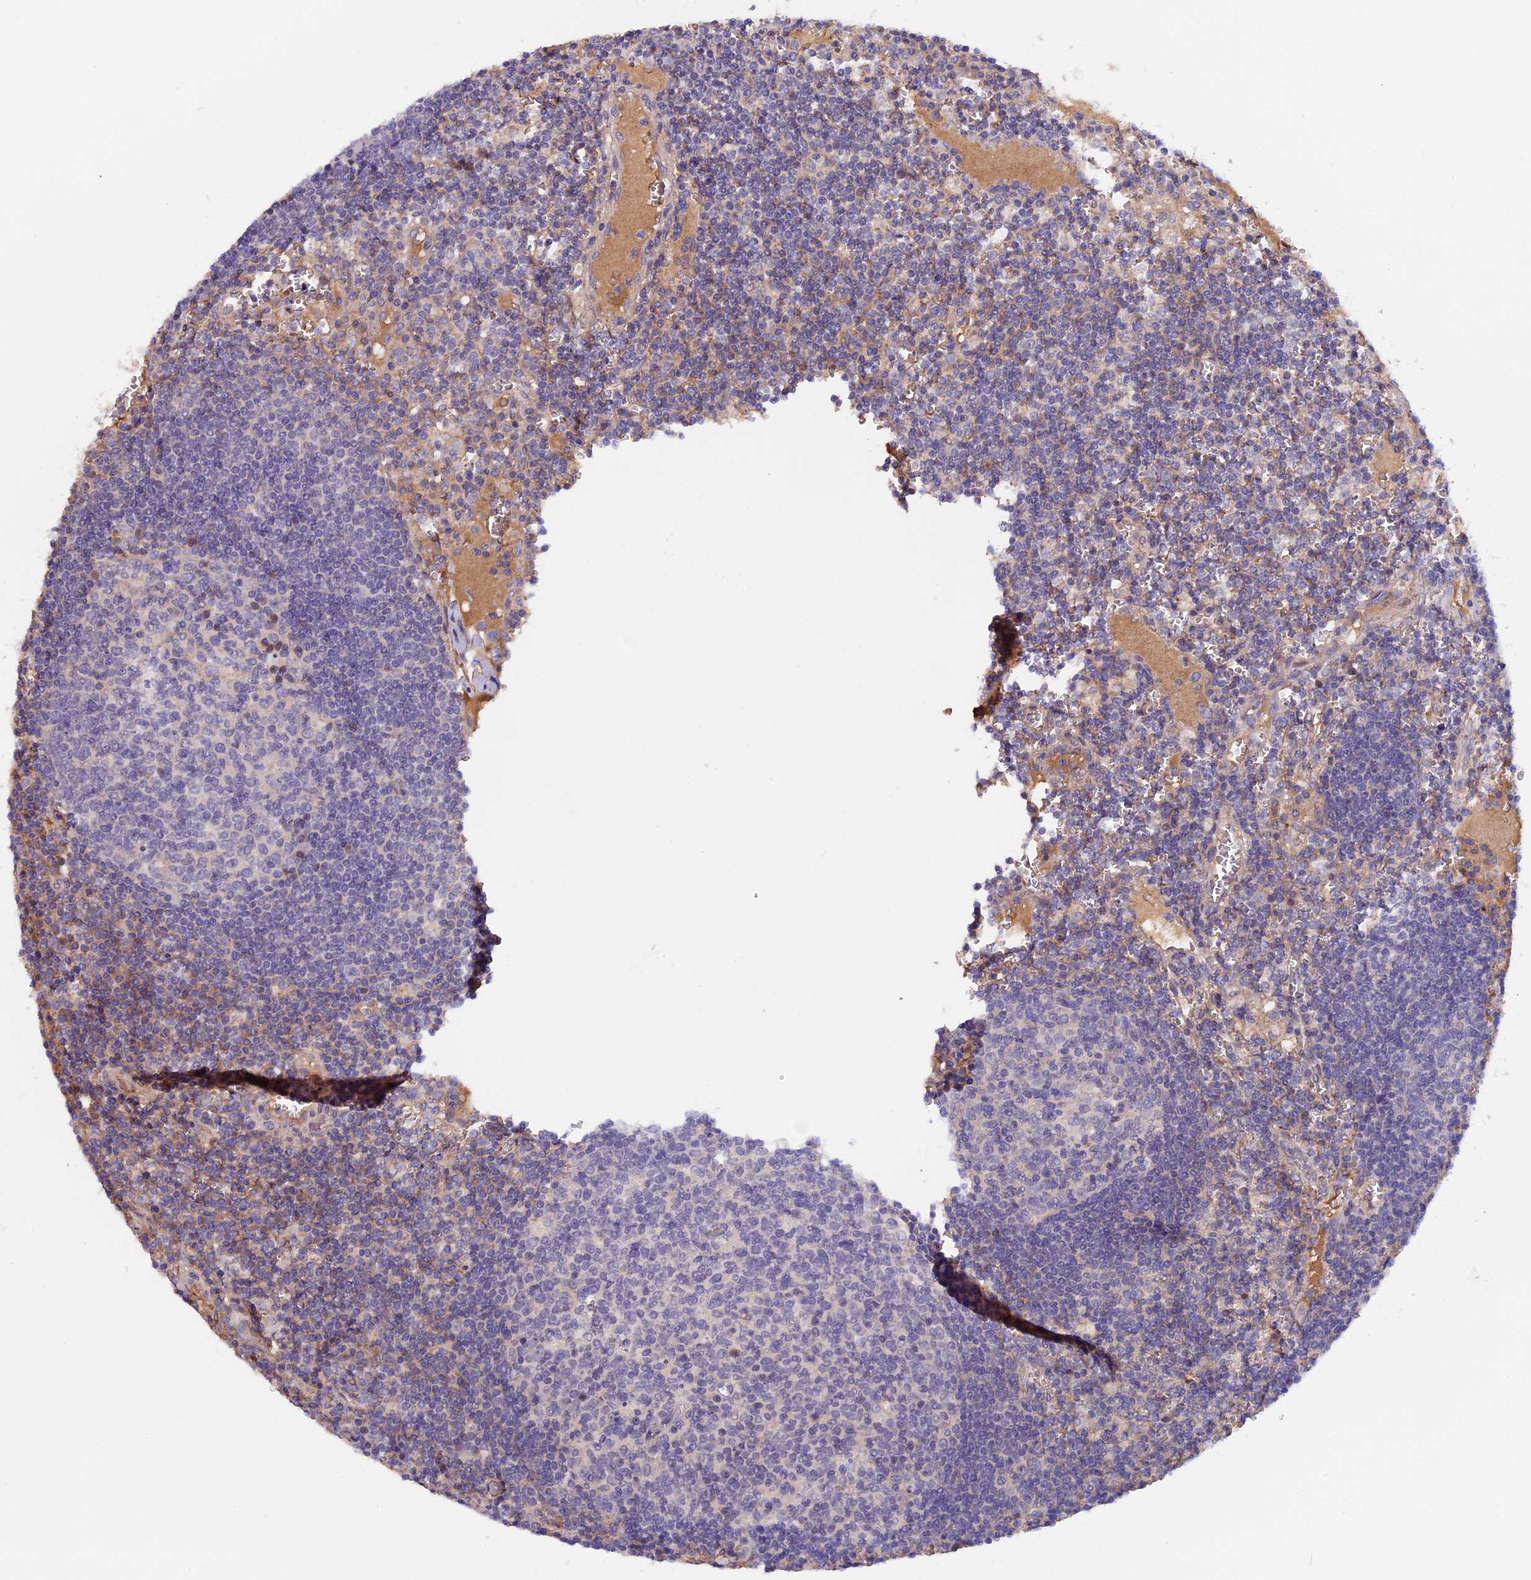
{"staining": {"intensity": "negative", "quantity": "none", "location": "none"}, "tissue": "lymph node", "cell_type": "Germinal center cells", "image_type": "normal", "snomed": [{"axis": "morphology", "description": "Normal tissue, NOS"}, {"axis": "topography", "description": "Lymph node"}], "caption": "Immunohistochemistry (IHC) histopathology image of normal lymph node: human lymph node stained with DAB (3,3'-diaminobenzidine) displays no significant protein staining in germinal center cells. The staining is performed using DAB brown chromogen with nuclei counter-stained in using hematoxylin.", "gene": "COL4A3", "patient": {"sex": "female", "age": 73}}